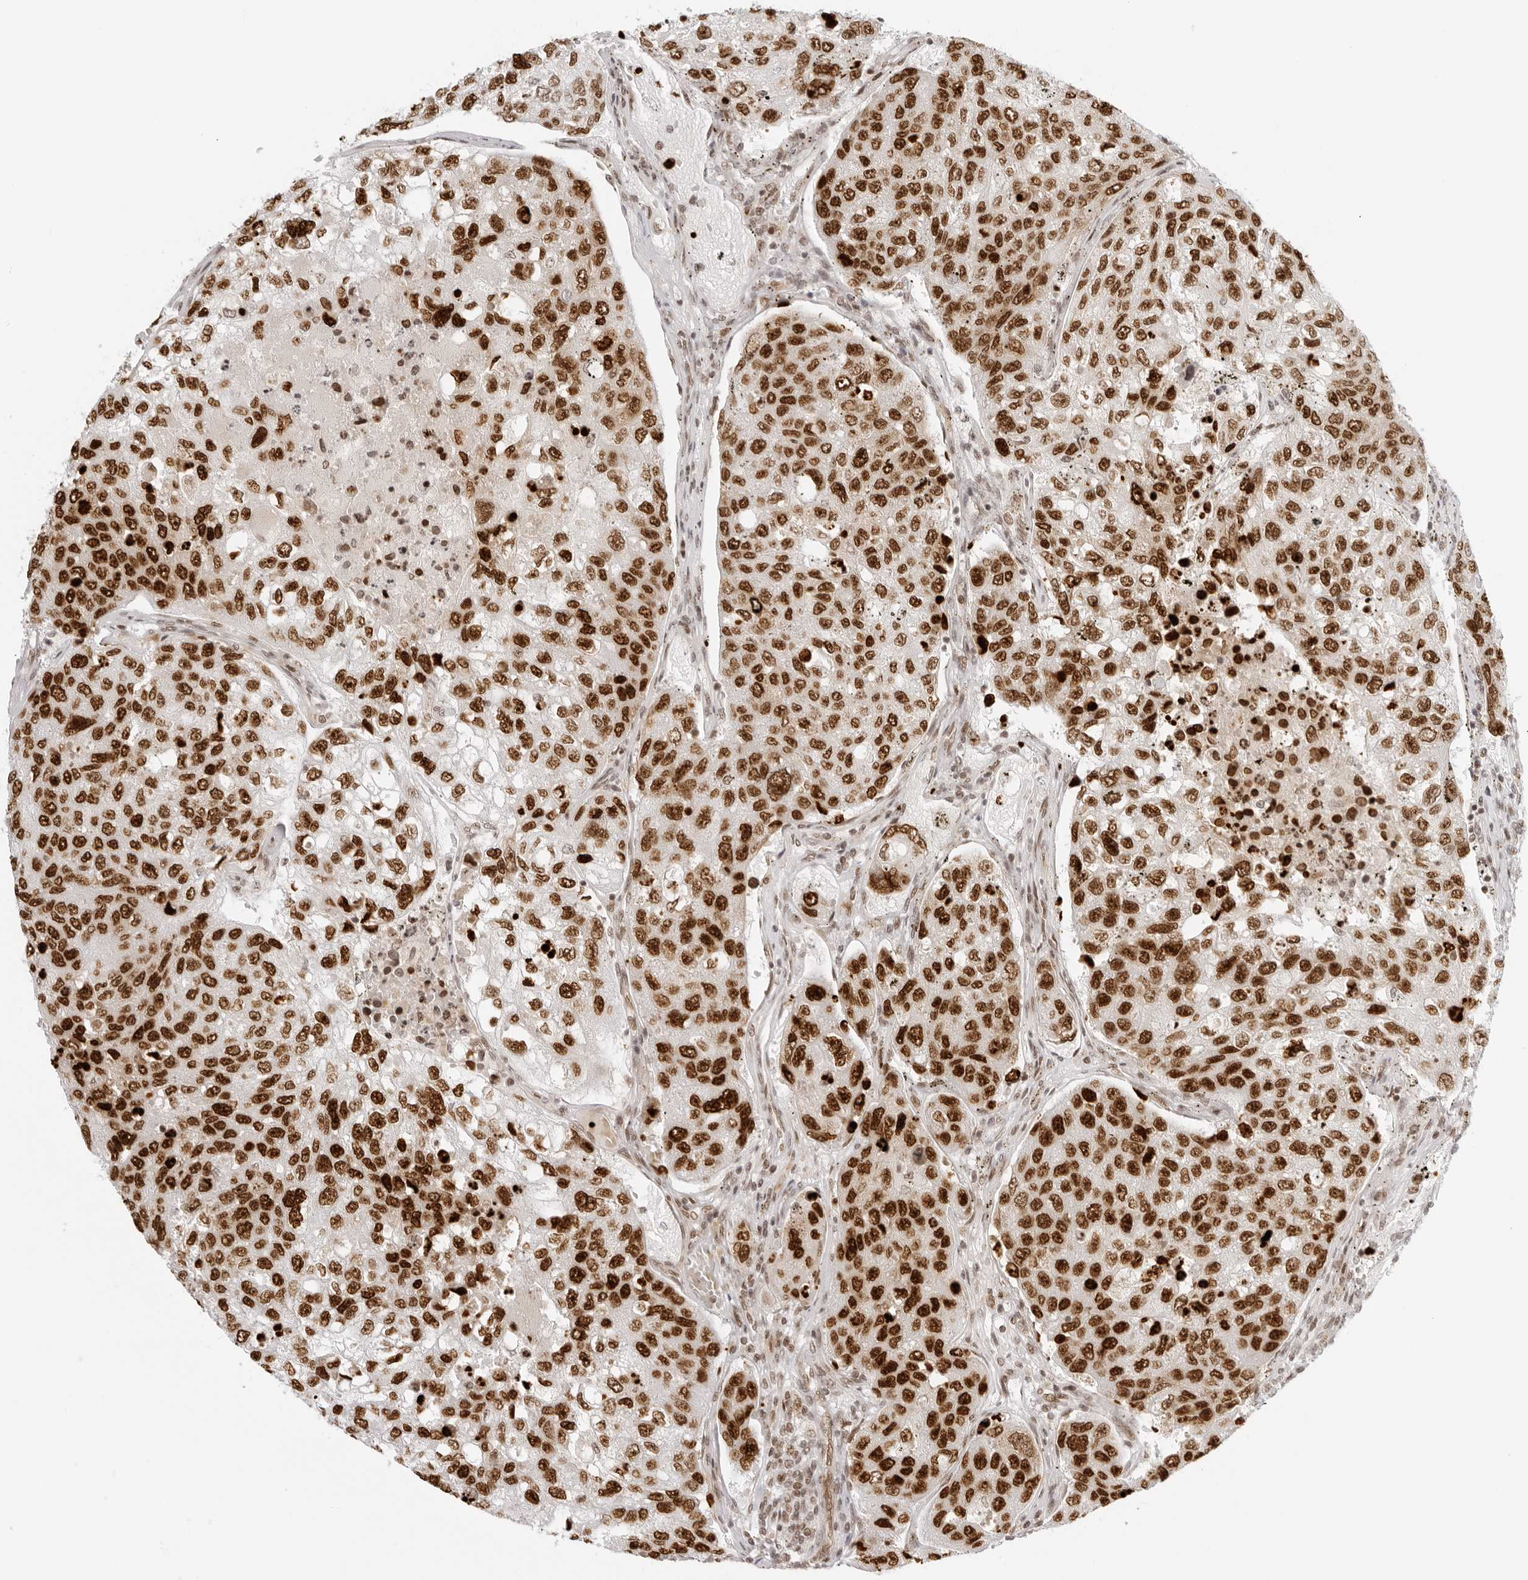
{"staining": {"intensity": "strong", "quantity": ">75%", "location": "nuclear"}, "tissue": "urothelial cancer", "cell_type": "Tumor cells", "image_type": "cancer", "snomed": [{"axis": "morphology", "description": "Urothelial carcinoma, High grade"}, {"axis": "topography", "description": "Lymph node"}, {"axis": "topography", "description": "Urinary bladder"}], "caption": "Immunohistochemistry micrograph of human urothelial cancer stained for a protein (brown), which demonstrates high levels of strong nuclear positivity in approximately >75% of tumor cells.", "gene": "RCC1", "patient": {"sex": "male", "age": 51}}